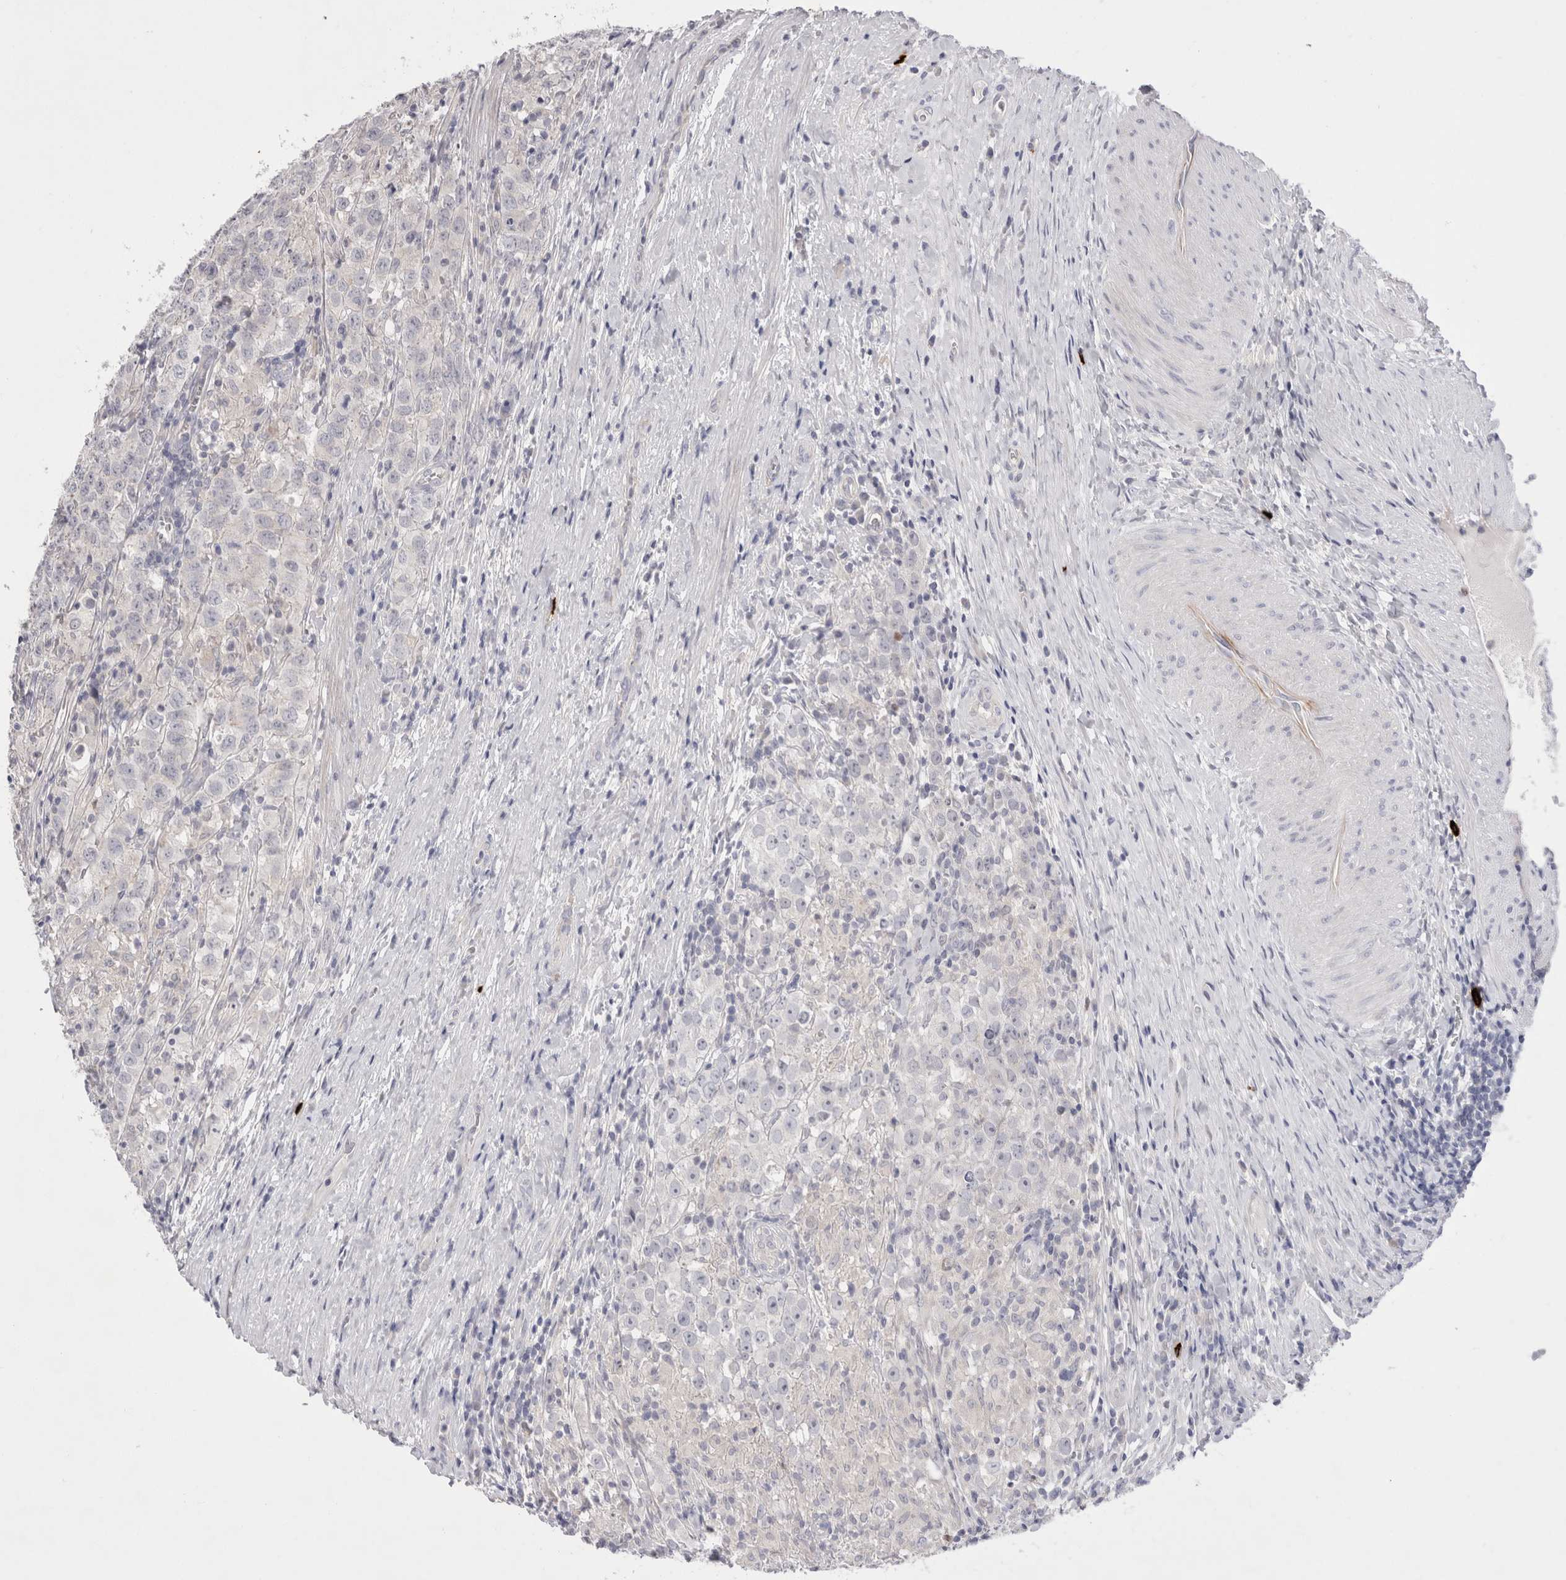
{"staining": {"intensity": "negative", "quantity": "none", "location": "none"}, "tissue": "testis cancer", "cell_type": "Tumor cells", "image_type": "cancer", "snomed": [{"axis": "morphology", "description": "Seminoma, NOS"}, {"axis": "morphology", "description": "Carcinoma, Embryonal, NOS"}, {"axis": "topography", "description": "Testis"}], "caption": "A micrograph of testis embryonal carcinoma stained for a protein displays no brown staining in tumor cells. (Stains: DAB immunohistochemistry with hematoxylin counter stain, Microscopy: brightfield microscopy at high magnification).", "gene": "SPINK2", "patient": {"sex": "male", "age": 43}}